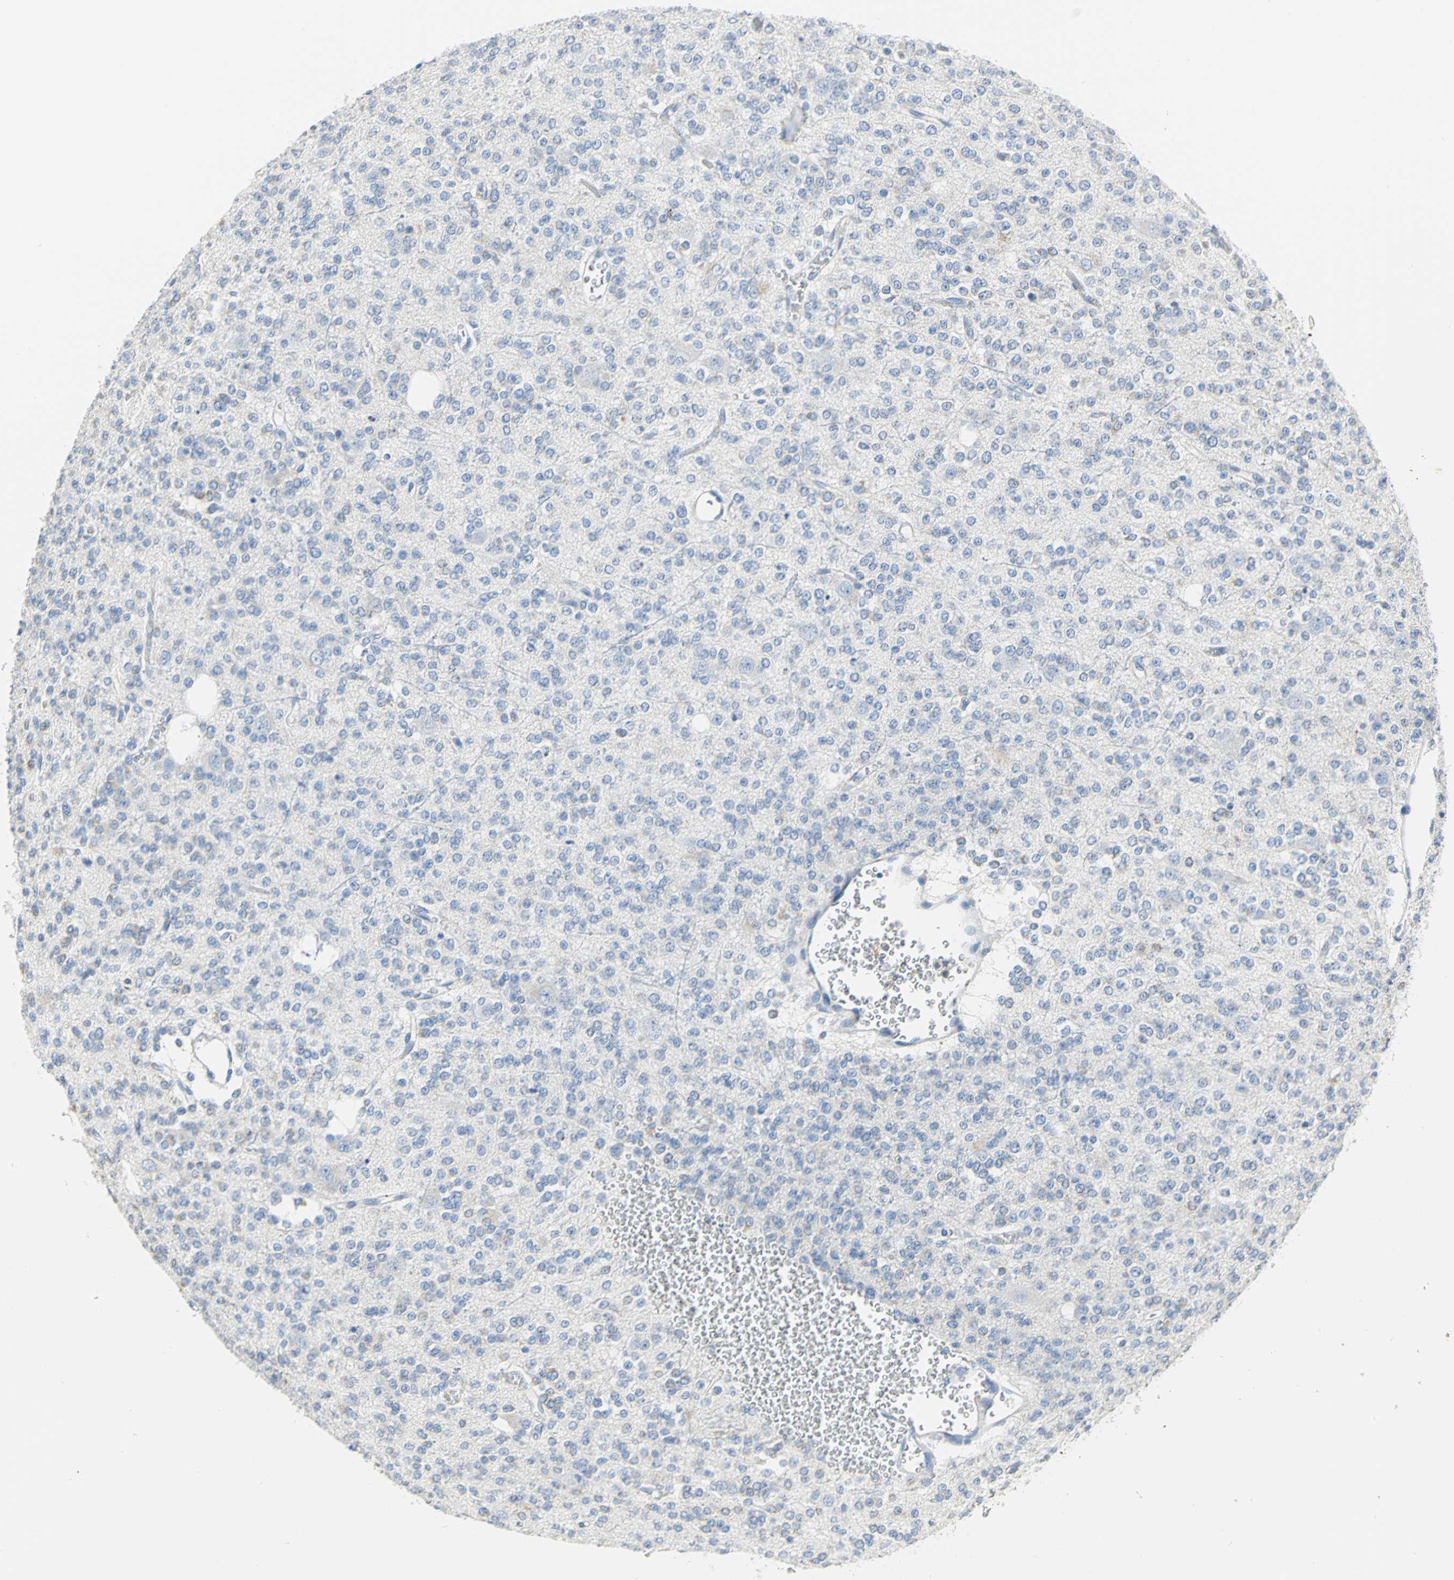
{"staining": {"intensity": "negative", "quantity": "none", "location": "none"}, "tissue": "glioma", "cell_type": "Tumor cells", "image_type": "cancer", "snomed": [{"axis": "morphology", "description": "Glioma, malignant, Low grade"}, {"axis": "topography", "description": "Brain"}], "caption": "An image of glioma stained for a protein displays no brown staining in tumor cells.", "gene": "GNRH2", "patient": {"sex": "male", "age": 38}}